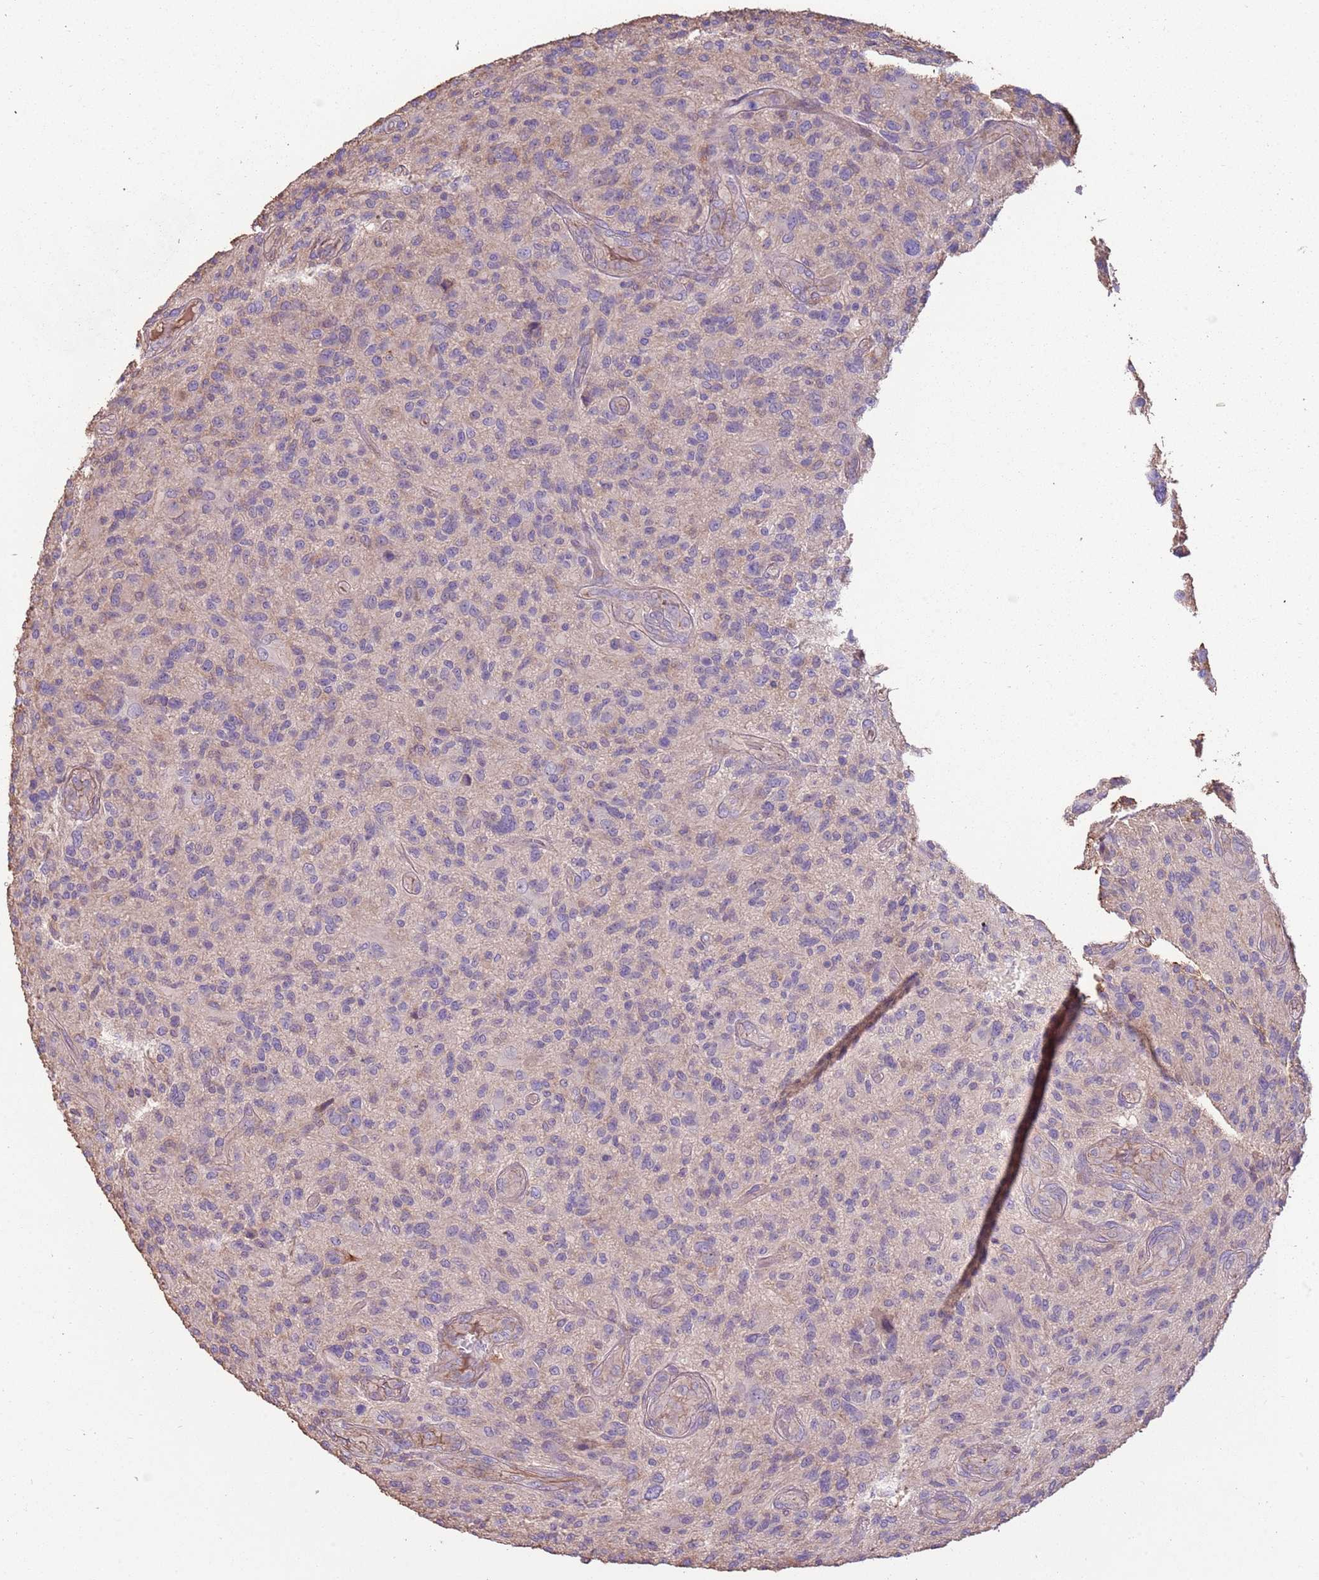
{"staining": {"intensity": "negative", "quantity": "none", "location": "none"}, "tissue": "glioma", "cell_type": "Tumor cells", "image_type": "cancer", "snomed": [{"axis": "morphology", "description": "Glioma, malignant, High grade"}, {"axis": "topography", "description": "Brain"}], "caption": "Tumor cells are negative for brown protein staining in glioma.", "gene": "FECH", "patient": {"sex": "male", "age": 47}}